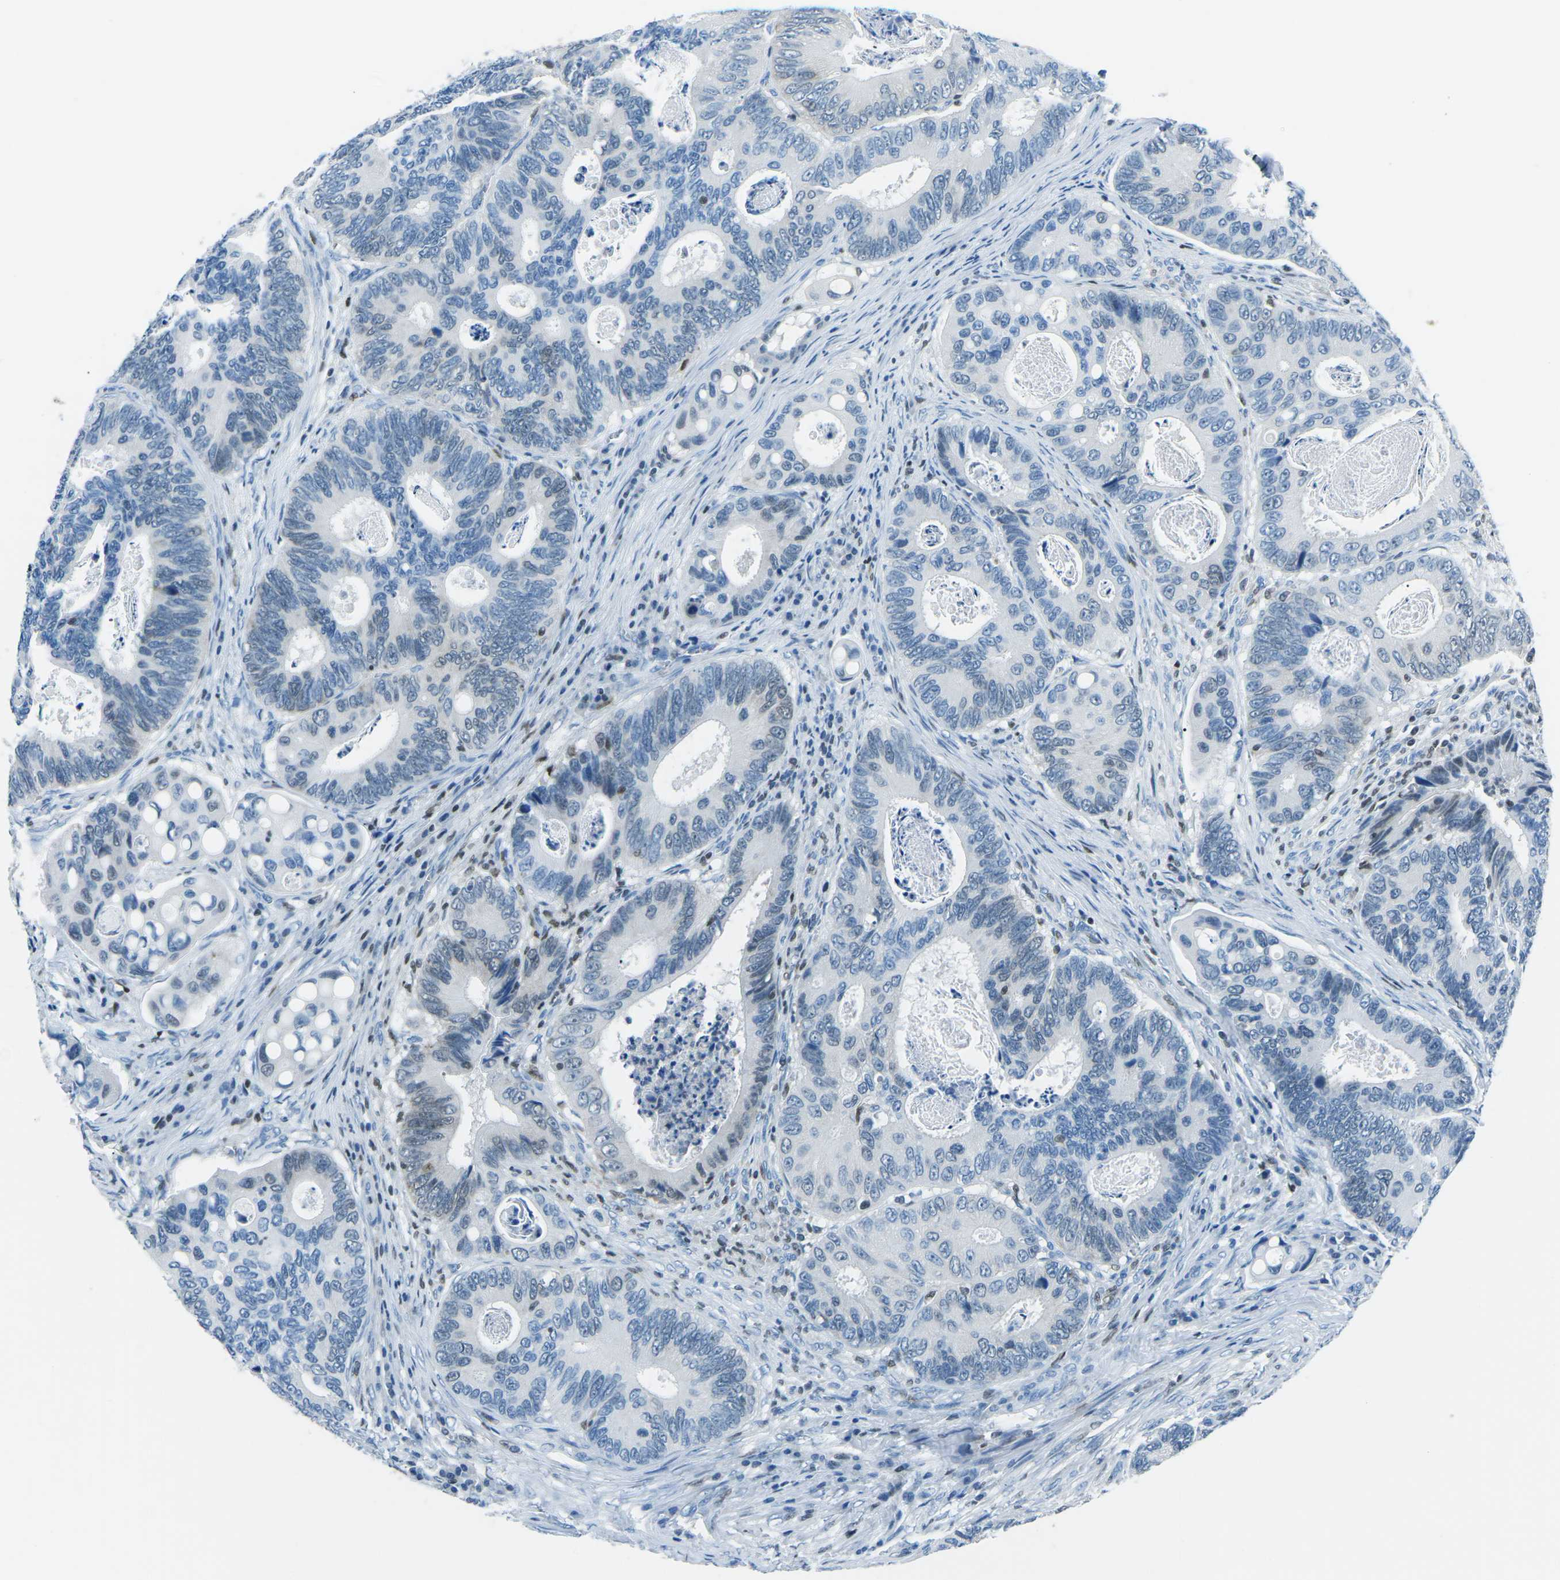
{"staining": {"intensity": "weak", "quantity": "<25%", "location": "nuclear"}, "tissue": "colorectal cancer", "cell_type": "Tumor cells", "image_type": "cancer", "snomed": [{"axis": "morphology", "description": "Inflammation, NOS"}, {"axis": "morphology", "description": "Adenocarcinoma, NOS"}, {"axis": "topography", "description": "Colon"}], "caption": "A high-resolution image shows immunohistochemistry staining of adenocarcinoma (colorectal), which displays no significant expression in tumor cells.", "gene": "CELF2", "patient": {"sex": "male", "age": 72}}